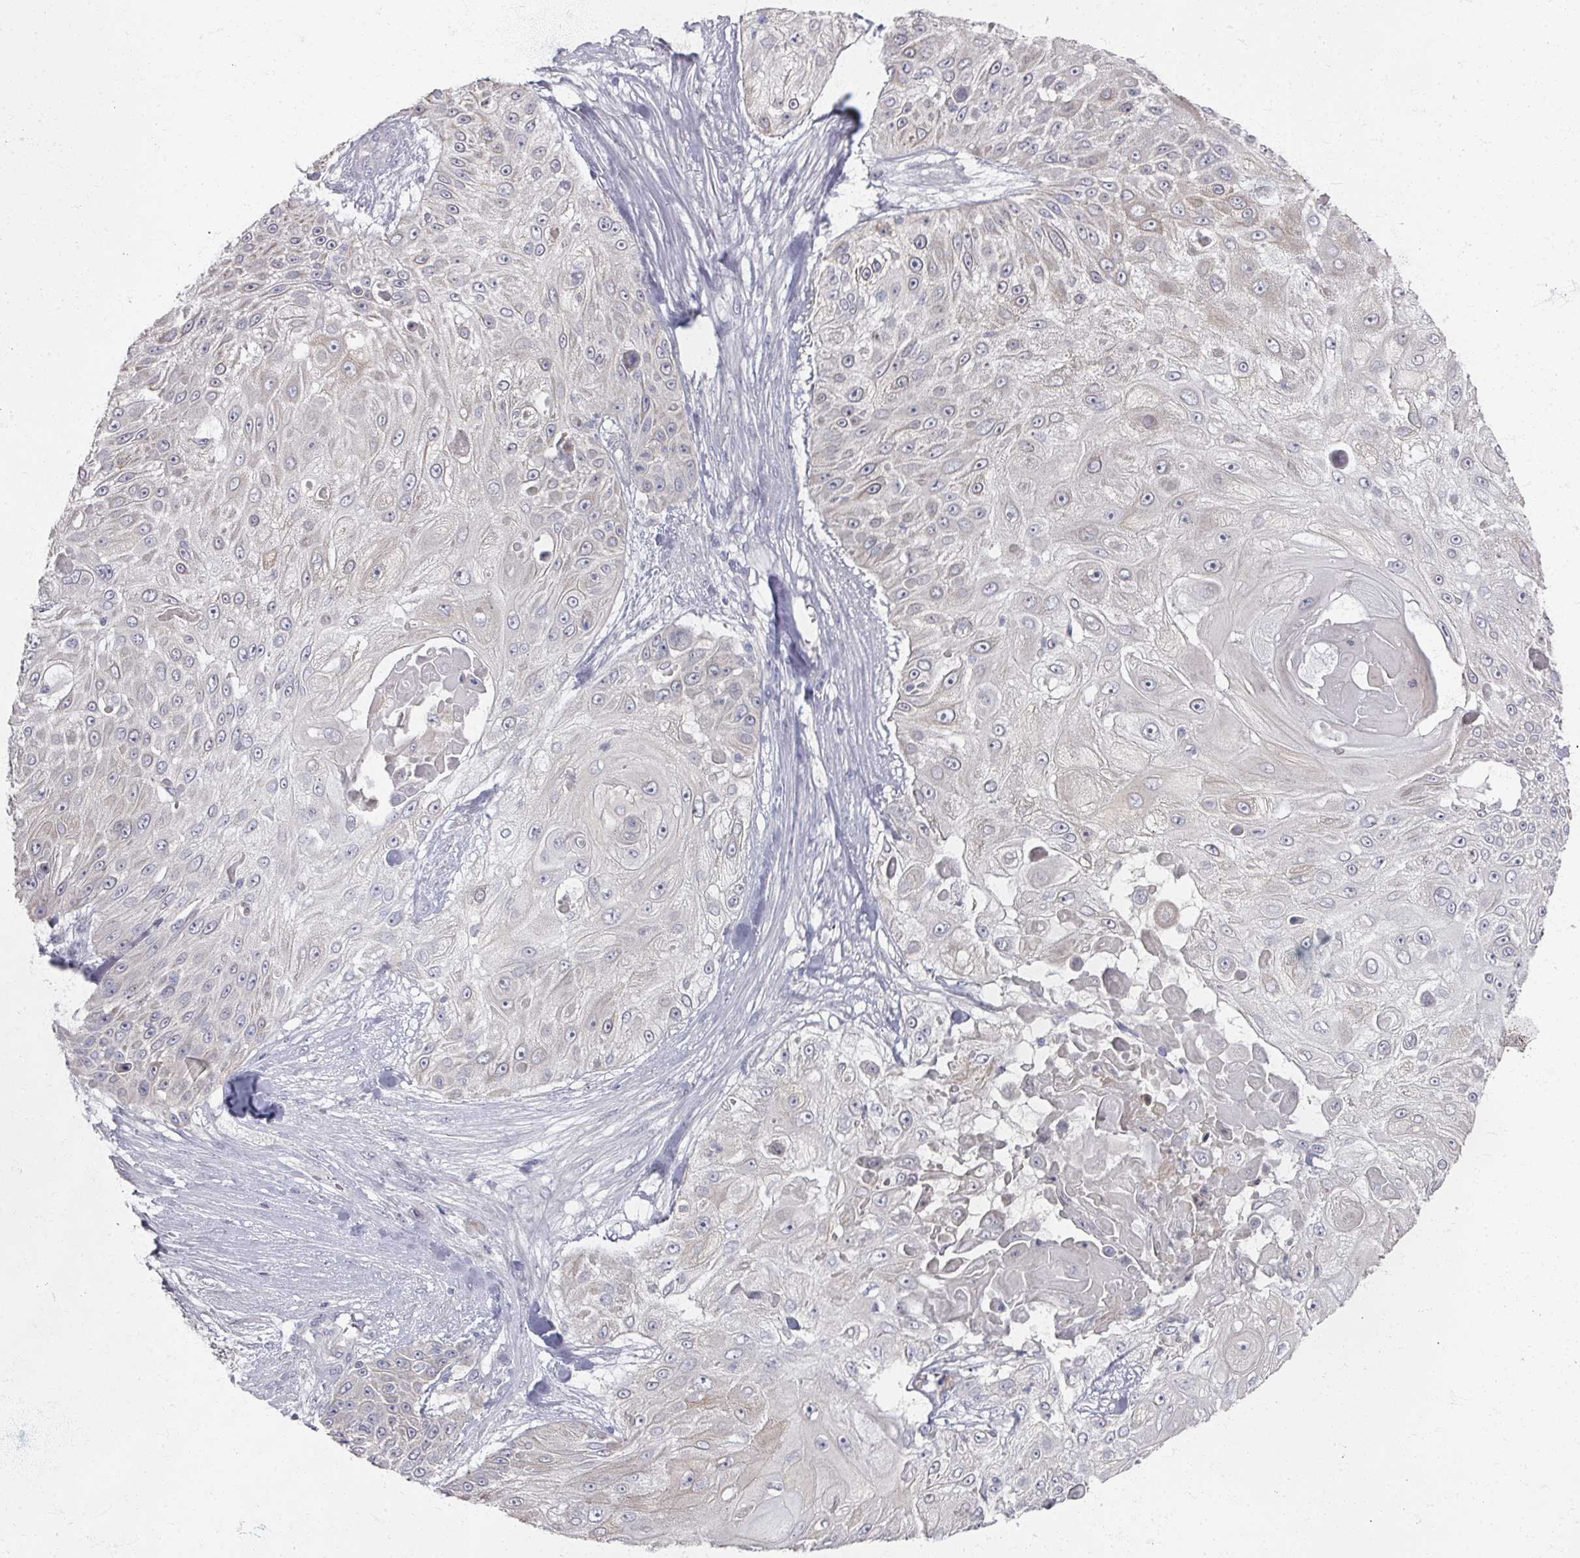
{"staining": {"intensity": "weak", "quantity": "25%-75%", "location": "cytoplasmic/membranous"}, "tissue": "skin cancer", "cell_type": "Tumor cells", "image_type": "cancer", "snomed": [{"axis": "morphology", "description": "Squamous cell carcinoma, NOS"}, {"axis": "topography", "description": "Skin"}], "caption": "Brown immunohistochemical staining in human skin squamous cell carcinoma demonstrates weak cytoplasmic/membranous staining in about 25%-75% of tumor cells.", "gene": "TTYH3", "patient": {"sex": "female", "age": 86}}